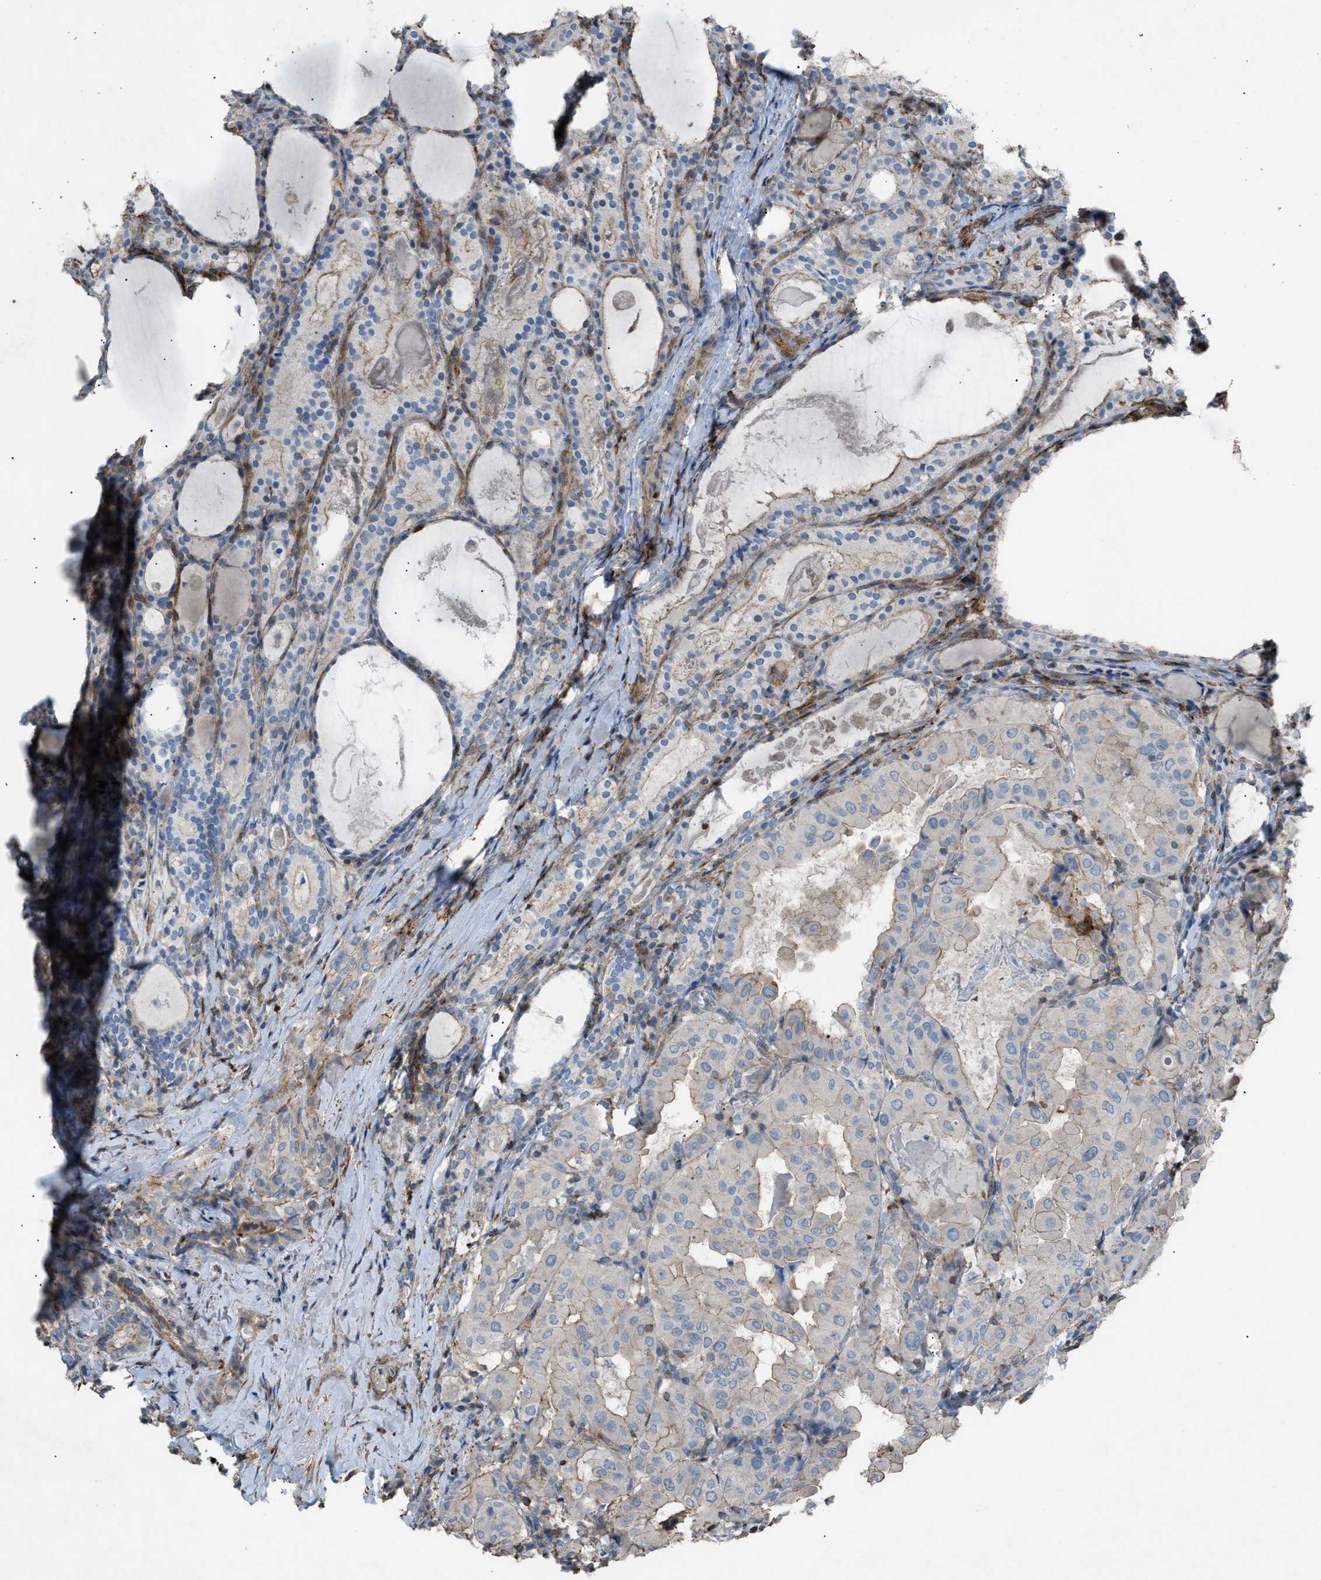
{"staining": {"intensity": "weak", "quantity": "25%-75%", "location": "cytoplasmic/membranous"}, "tissue": "thyroid cancer", "cell_type": "Tumor cells", "image_type": "cancer", "snomed": [{"axis": "morphology", "description": "Papillary adenocarcinoma, NOS"}, {"axis": "topography", "description": "Thyroid gland"}], "caption": "Immunohistochemical staining of human papillary adenocarcinoma (thyroid) displays low levels of weak cytoplasmic/membranous protein expression in approximately 25%-75% of tumor cells.", "gene": "NCK2", "patient": {"sex": "female", "age": 42}}